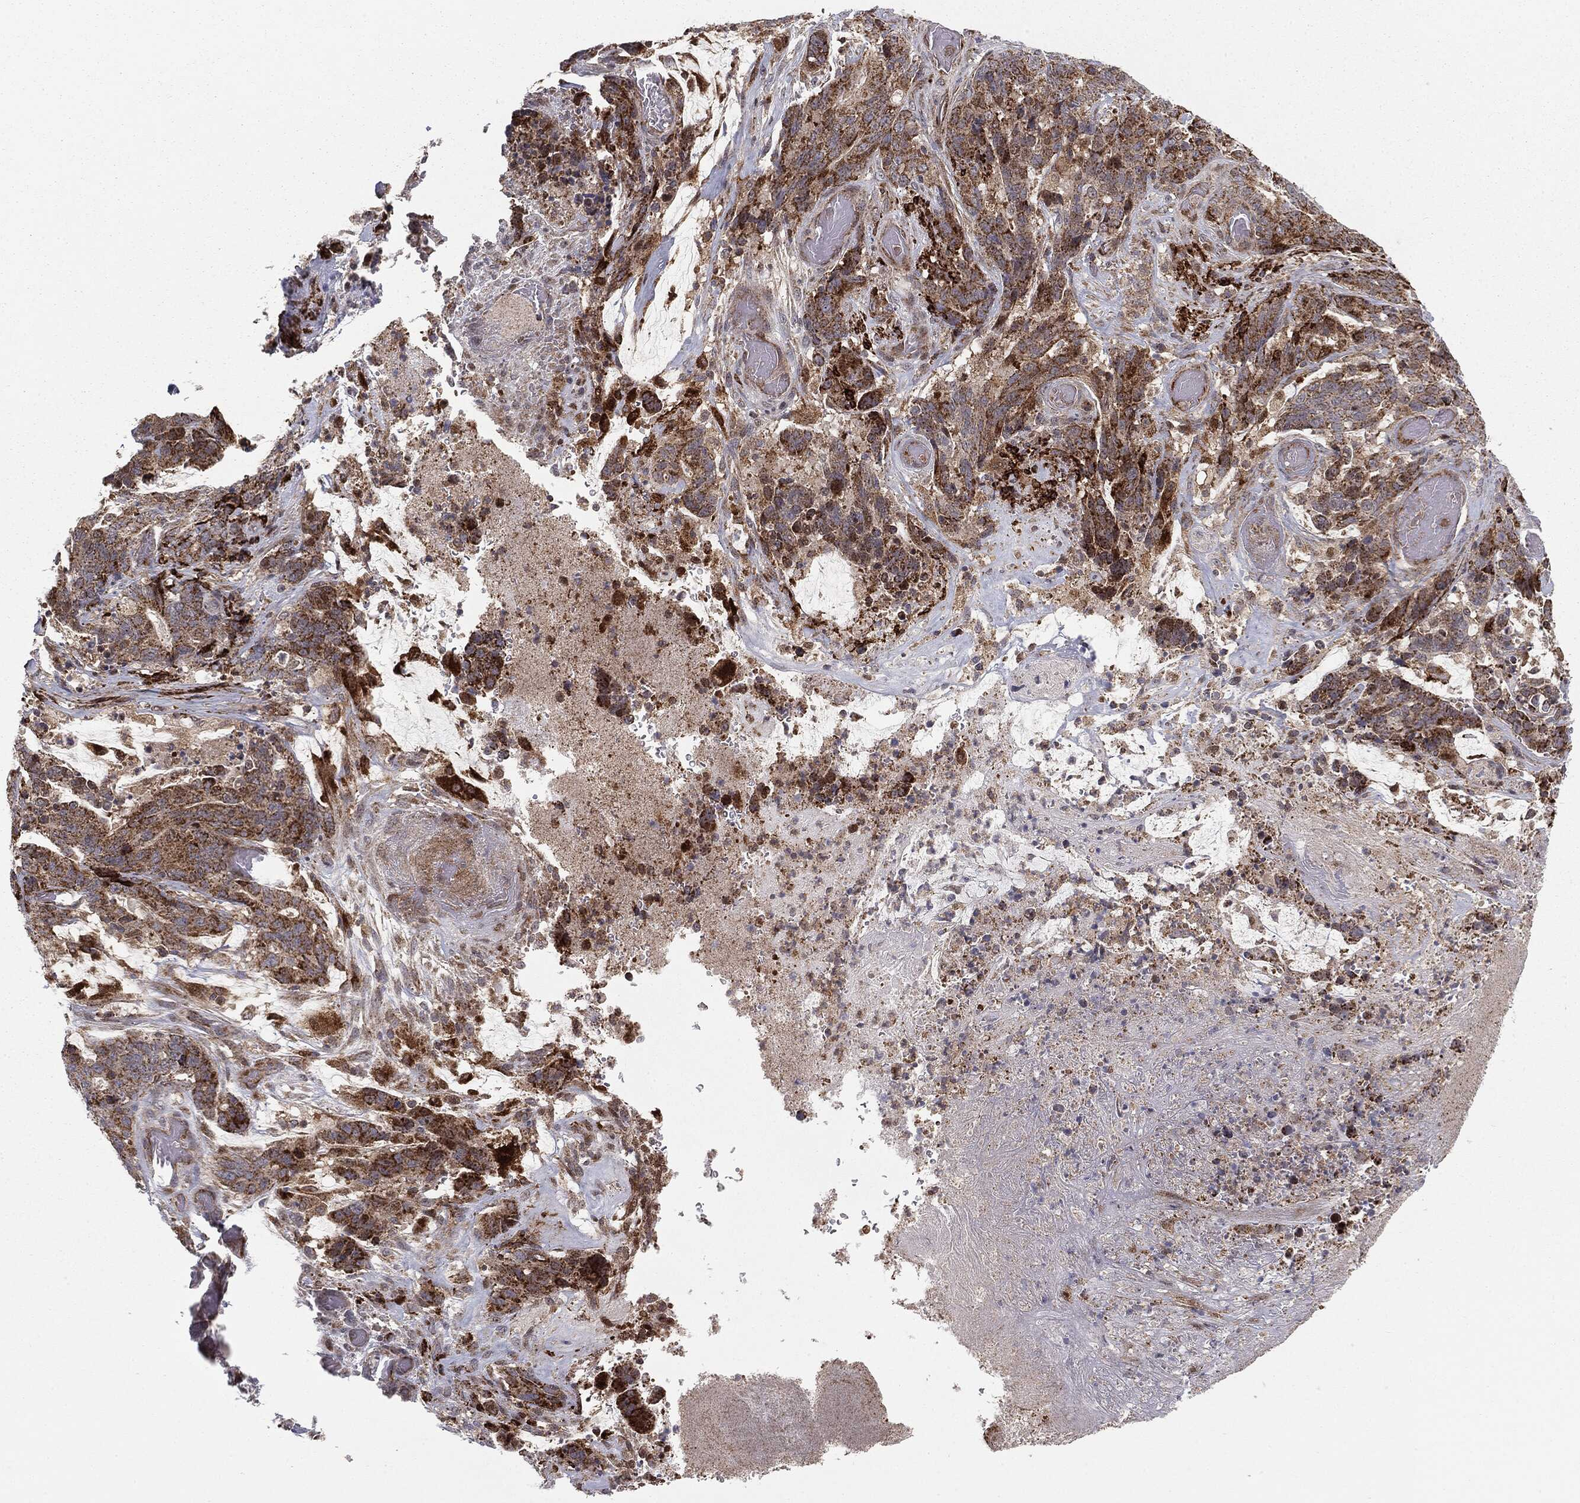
{"staining": {"intensity": "moderate", "quantity": ">75%", "location": "cytoplasmic/membranous"}, "tissue": "stomach cancer", "cell_type": "Tumor cells", "image_type": "cancer", "snomed": [{"axis": "morphology", "description": "Normal tissue, NOS"}, {"axis": "morphology", "description": "Adenocarcinoma, NOS"}, {"axis": "topography", "description": "Stomach"}], "caption": "The histopathology image displays staining of stomach adenocarcinoma, revealing moderate cytoplasmic/membranous protein expression (brown color) within tumor cells.", "gene": "PTEN", "patient": {"sex": "female", "age": 64}}